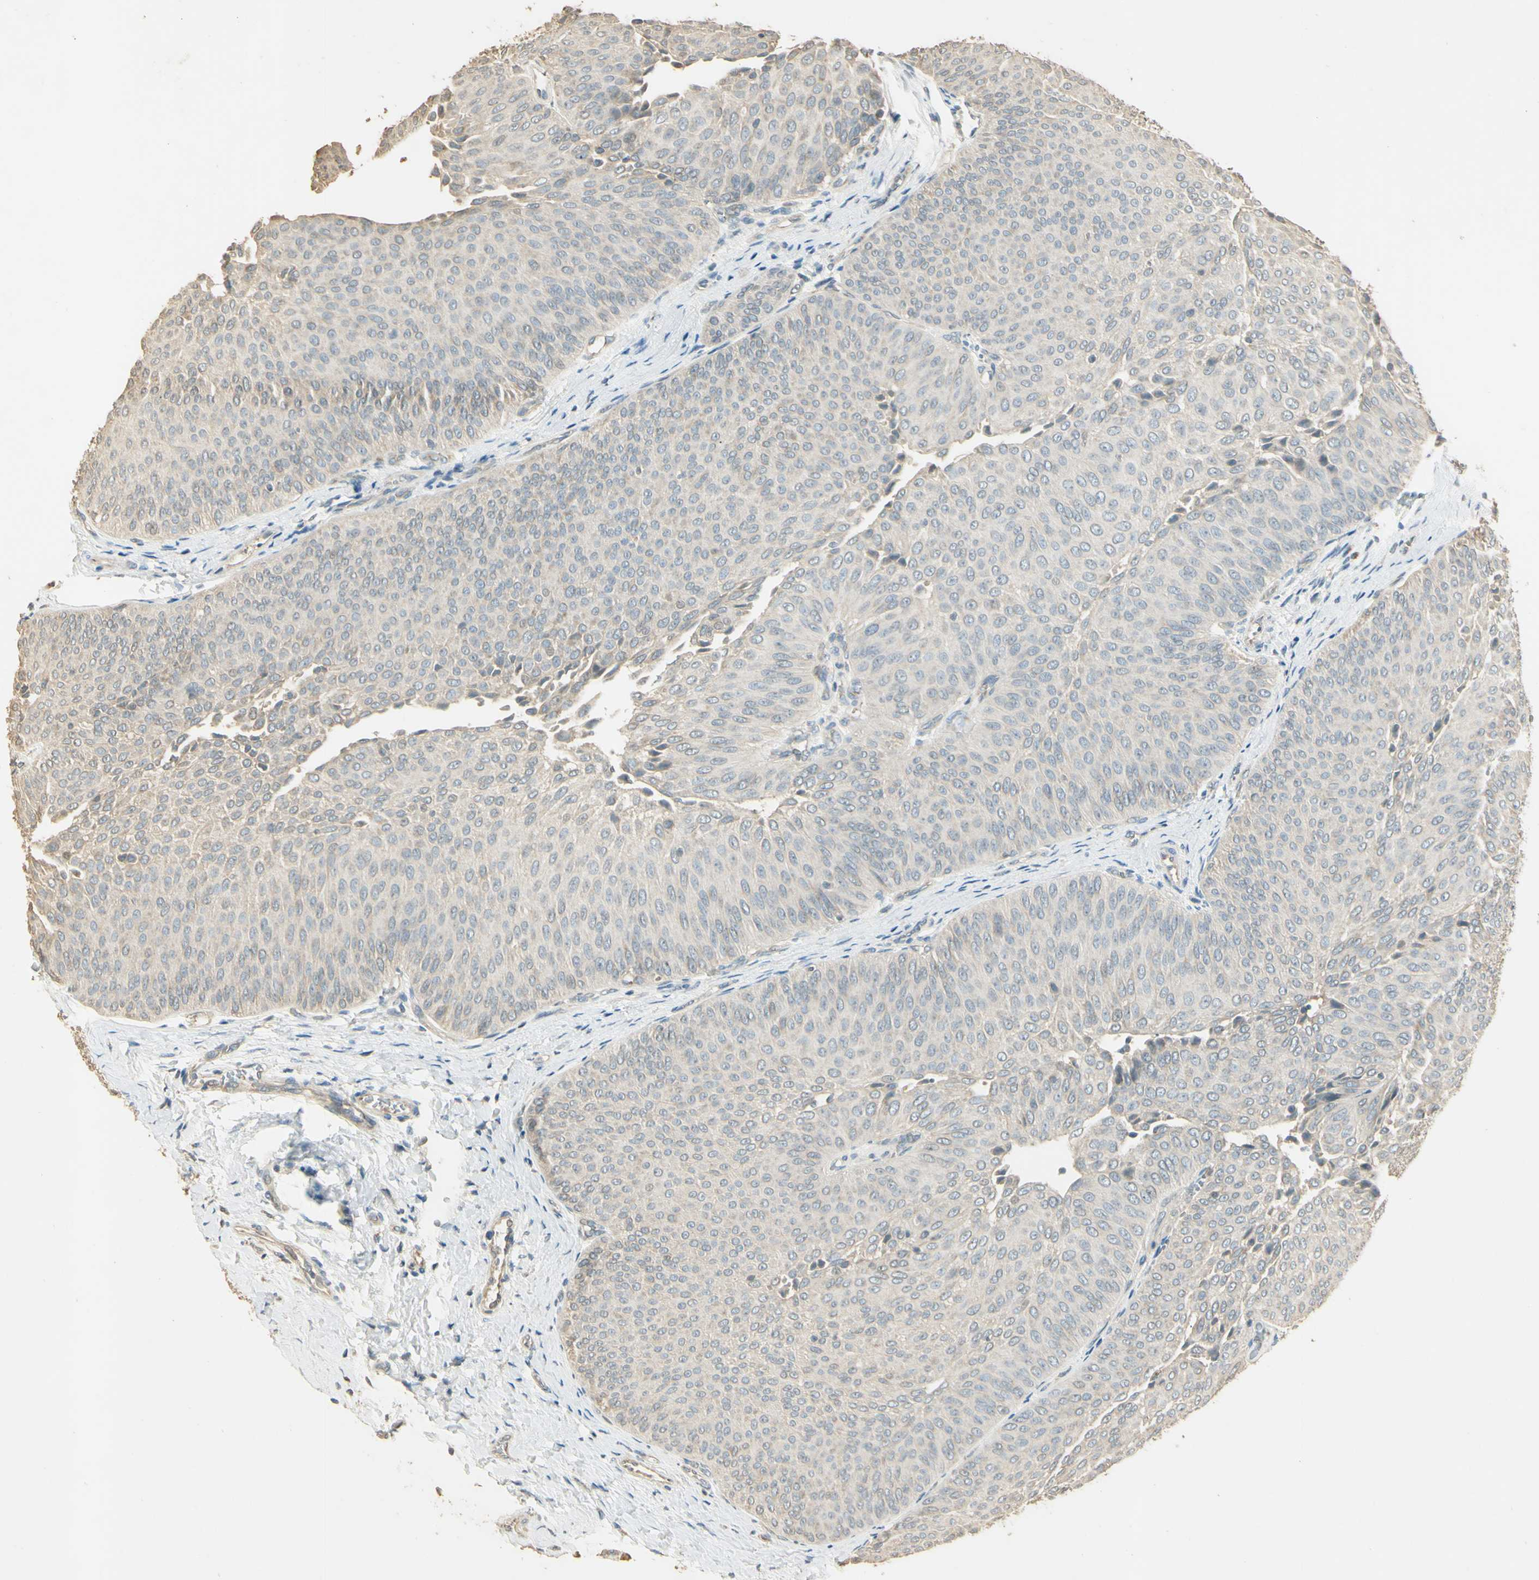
{"staining": {"intensity": "weak", "quantity": "25%-75%", "location": "cytoplasmic/membranous"}, "tissue": "urothelial cancer", "cell_type": "Tumor cells", "image_type": "cancer", "snomed": [{"axis": "morphology", "description": "Urothelial carcinoma, Low grade"}, {"axis": "topography", "description": "Urinary bladder"}], "caption": "Protein staining of urothelial carcinoma (low-grade) tissue shows weak cytoplasmic/membranous expression in about 25%-75% of tumor cells. The protein of interest is shown in brown color, while the nuclei are stained blue.", "gene": "UXS1", "patient": {"sex": "female", "age": 60}}